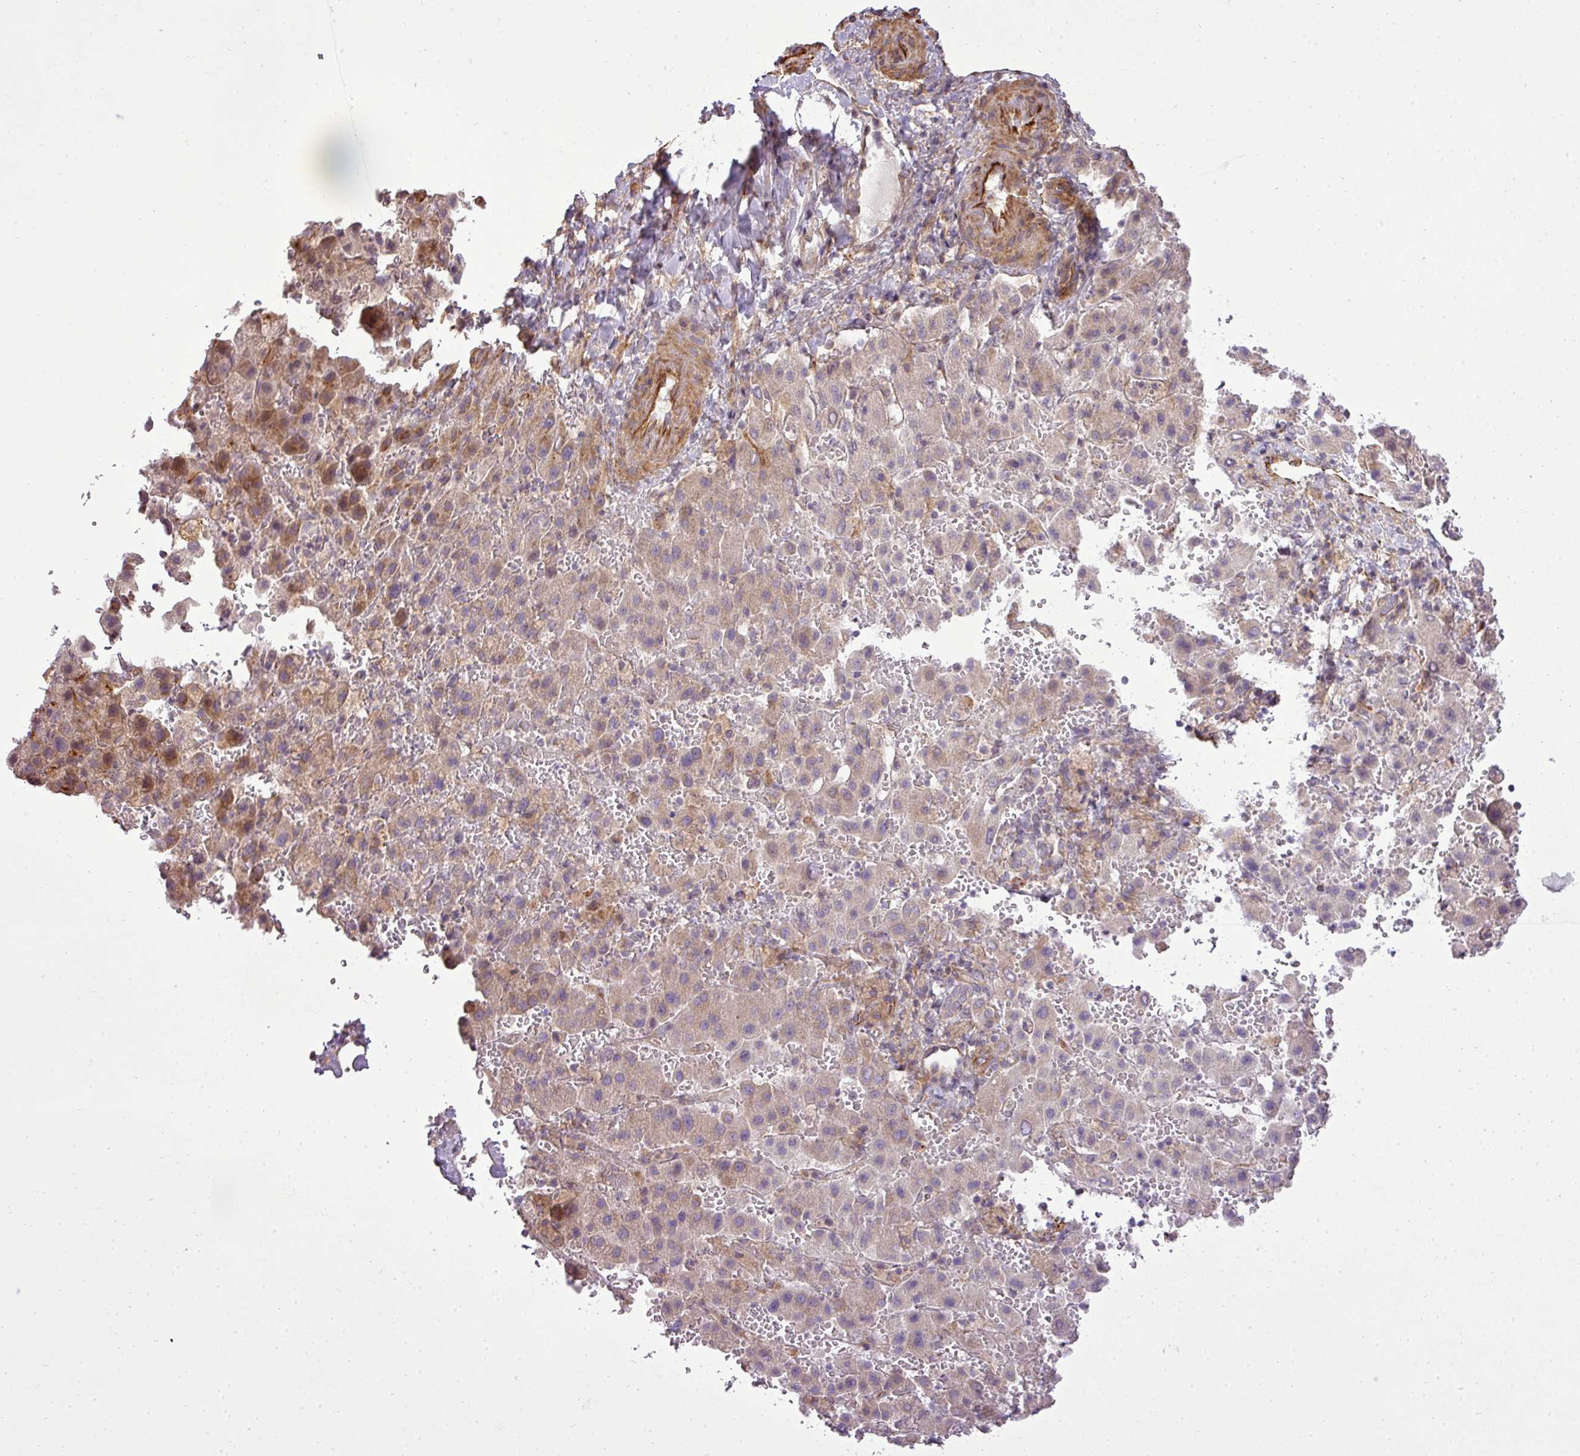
{"staining": {"intensity": "weak", "quantity": ">75%", "location": "cytoplasmic/membranous"}, "tissue": "liver cancer", "cell_type": "Tumor cells", "image_type": "cancer", "snomed": [{"axis": "morphology", "description": "Carcinoma, Hepatocellular, NOS"}, {"axis": "topography", "description": "Liver"}], "caption": "Liver cancer stained for a protein reveals weak cytoplasmic/membranous positivity in tumor cells. (DAB = brown stain, brightfield microscopy at high magnification).", "gene": "PDRG1", "patient": {"sex": "female", "age": 58}}